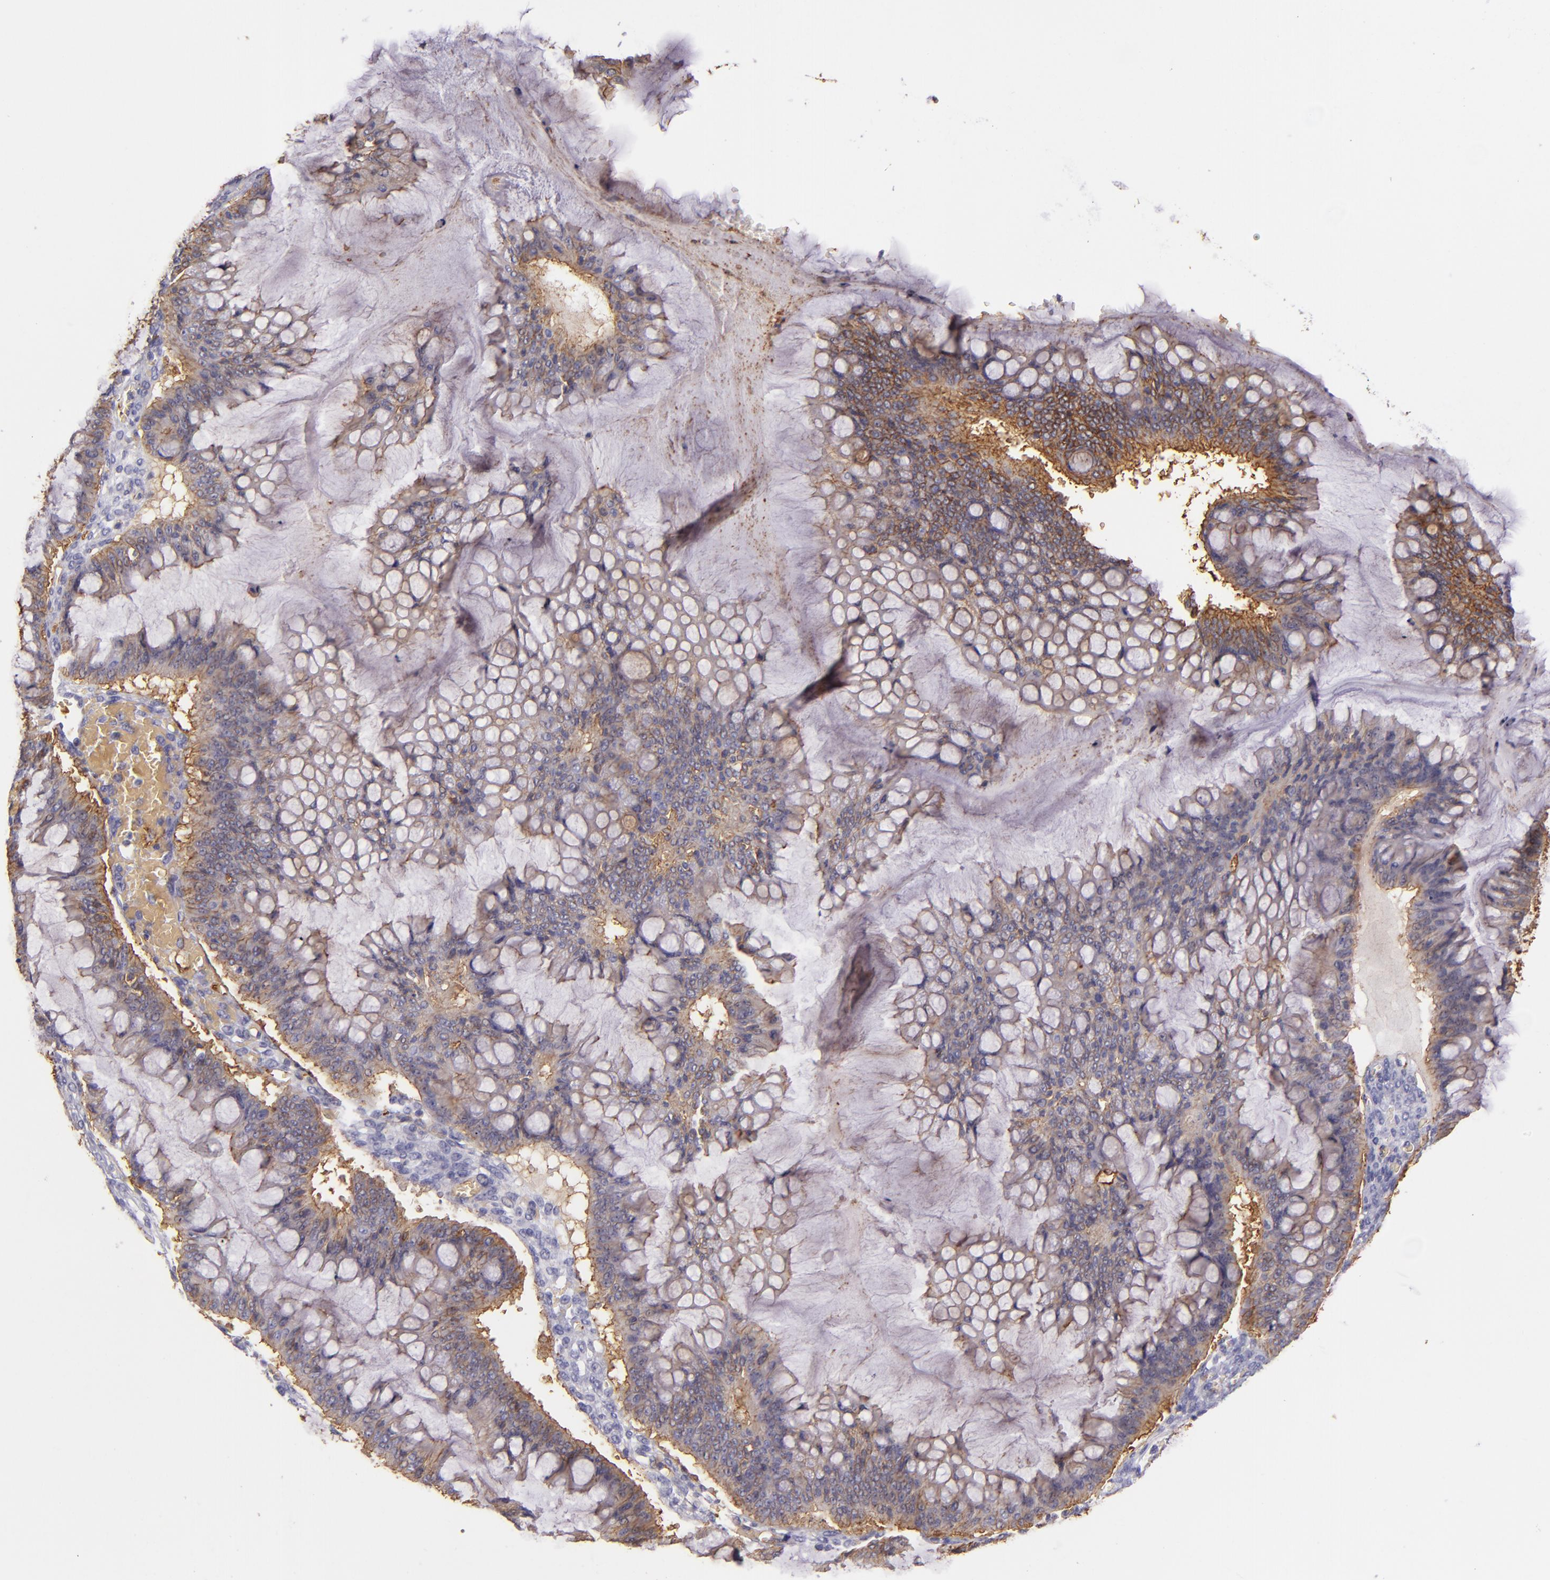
{"staining": {"intensity": "moderate", "quantity": ">75%", "location": "cytoplasmic/membranous"}, "tissue": "ovarian cancer", "cell_type": "Tumor cells", "image_type": "cancer", "snomed": [{"axis": "morphology", "description": "Cystadenocarcinoma, mucinous, NOS"}, {"axis": "topography", "description": "Ovary"}], "caption": "The immunohistochemical stain labels moderate cytoplasmic/membranous staining in tumor cells of ovarian mucinous cystadenocarcinoma tissue. Using DAB (brown) and hematoxylin (blue) stains, captured at high magnification using brightfield microscopy.", "gene": "CD9", "patient": {"sex": "female", "age": 73}}